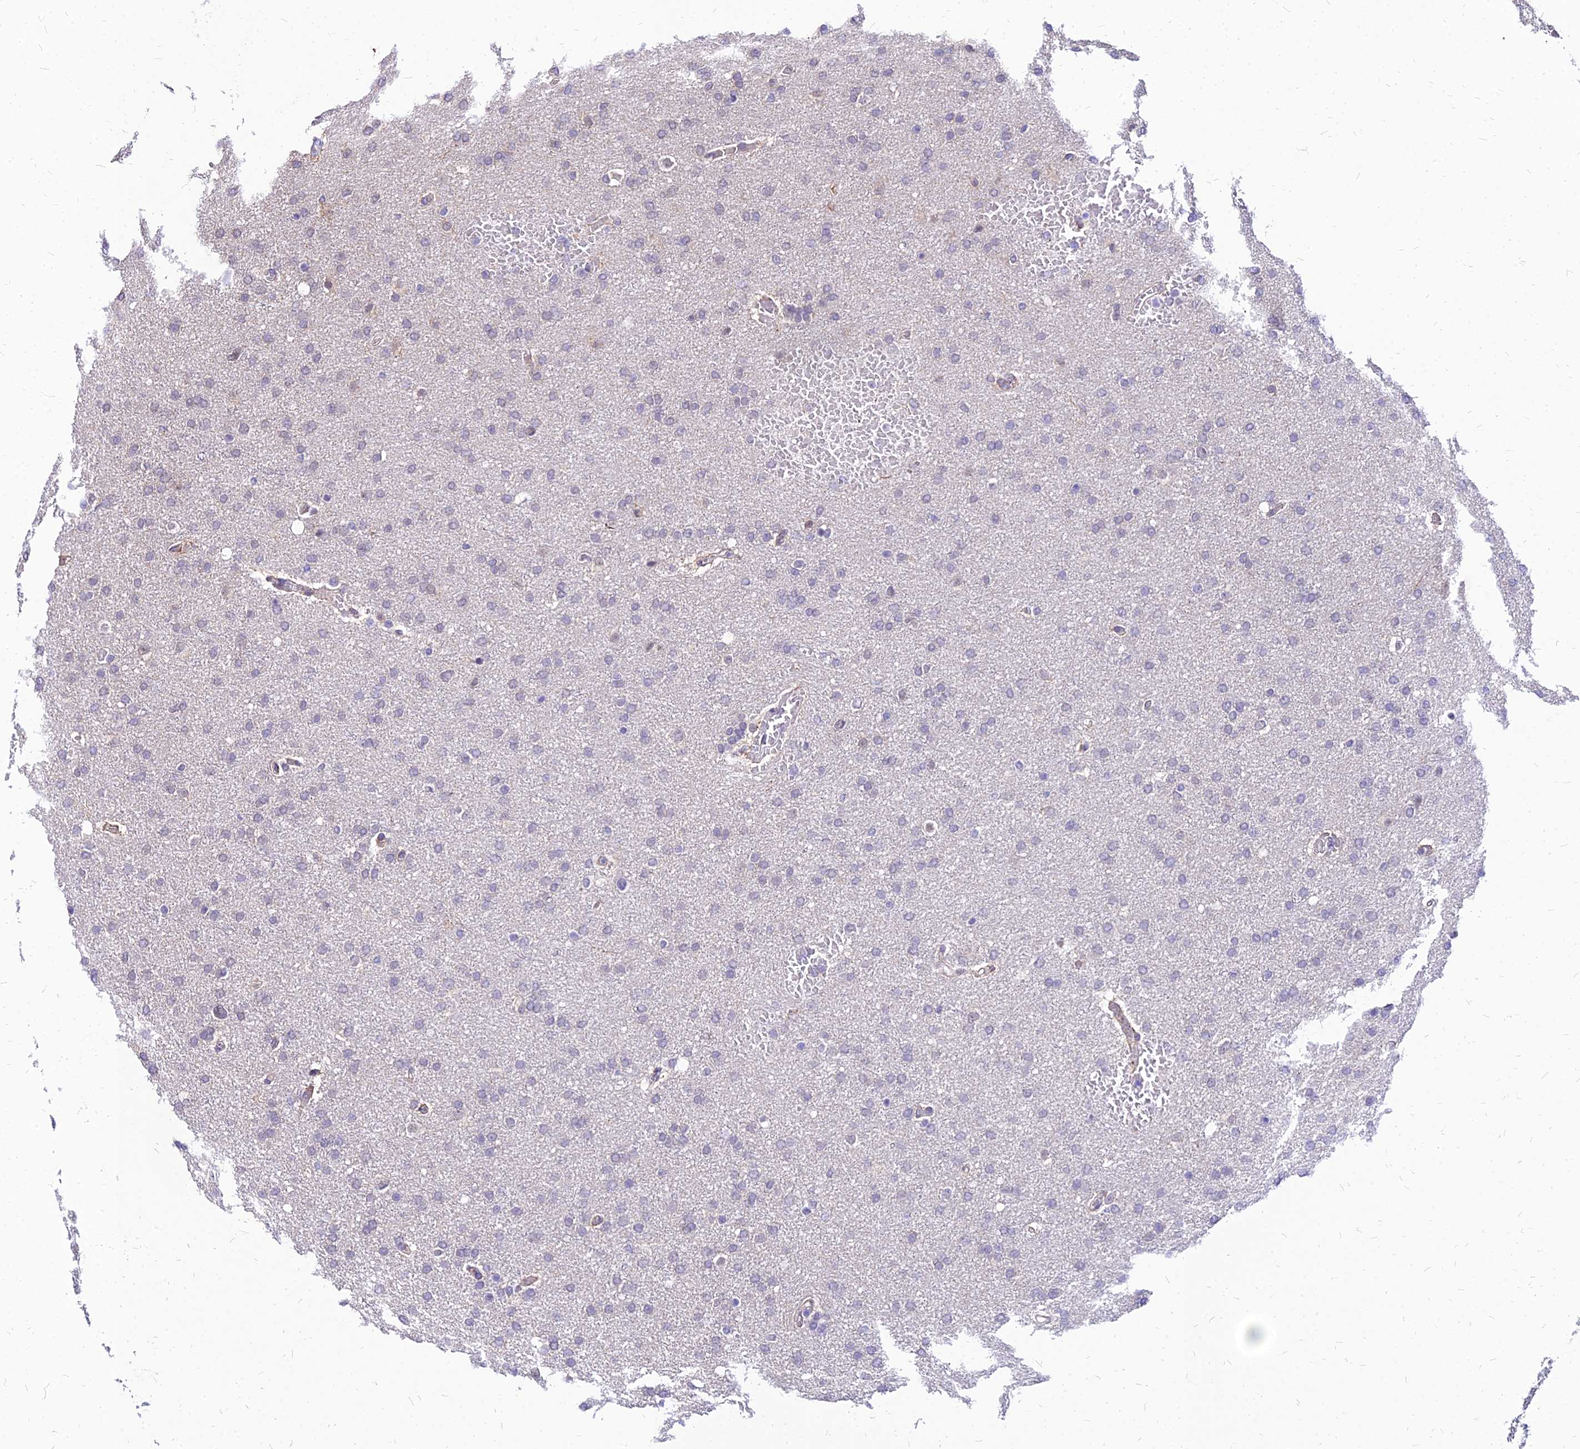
{"staining": {"intensity": "negative", "quantity": "none", "location": "none"}, "tissue": "glioma", "cell_type": "Tumor cells", "image_type": "cancer", "snomed": [{"axis": "morphology", "description": "Glioma, malignant, High grade"}, {"axis": "topography", "description": "Cerebral cortex"}], "caption": "High power microscopy micrograph of an immunohistochemistry micrograph of malignant glioma (high-grade), revealing no significant staining in tumor cells.", "gene": "YEATS2", "patient": {"sex": "female", "age": 36}}